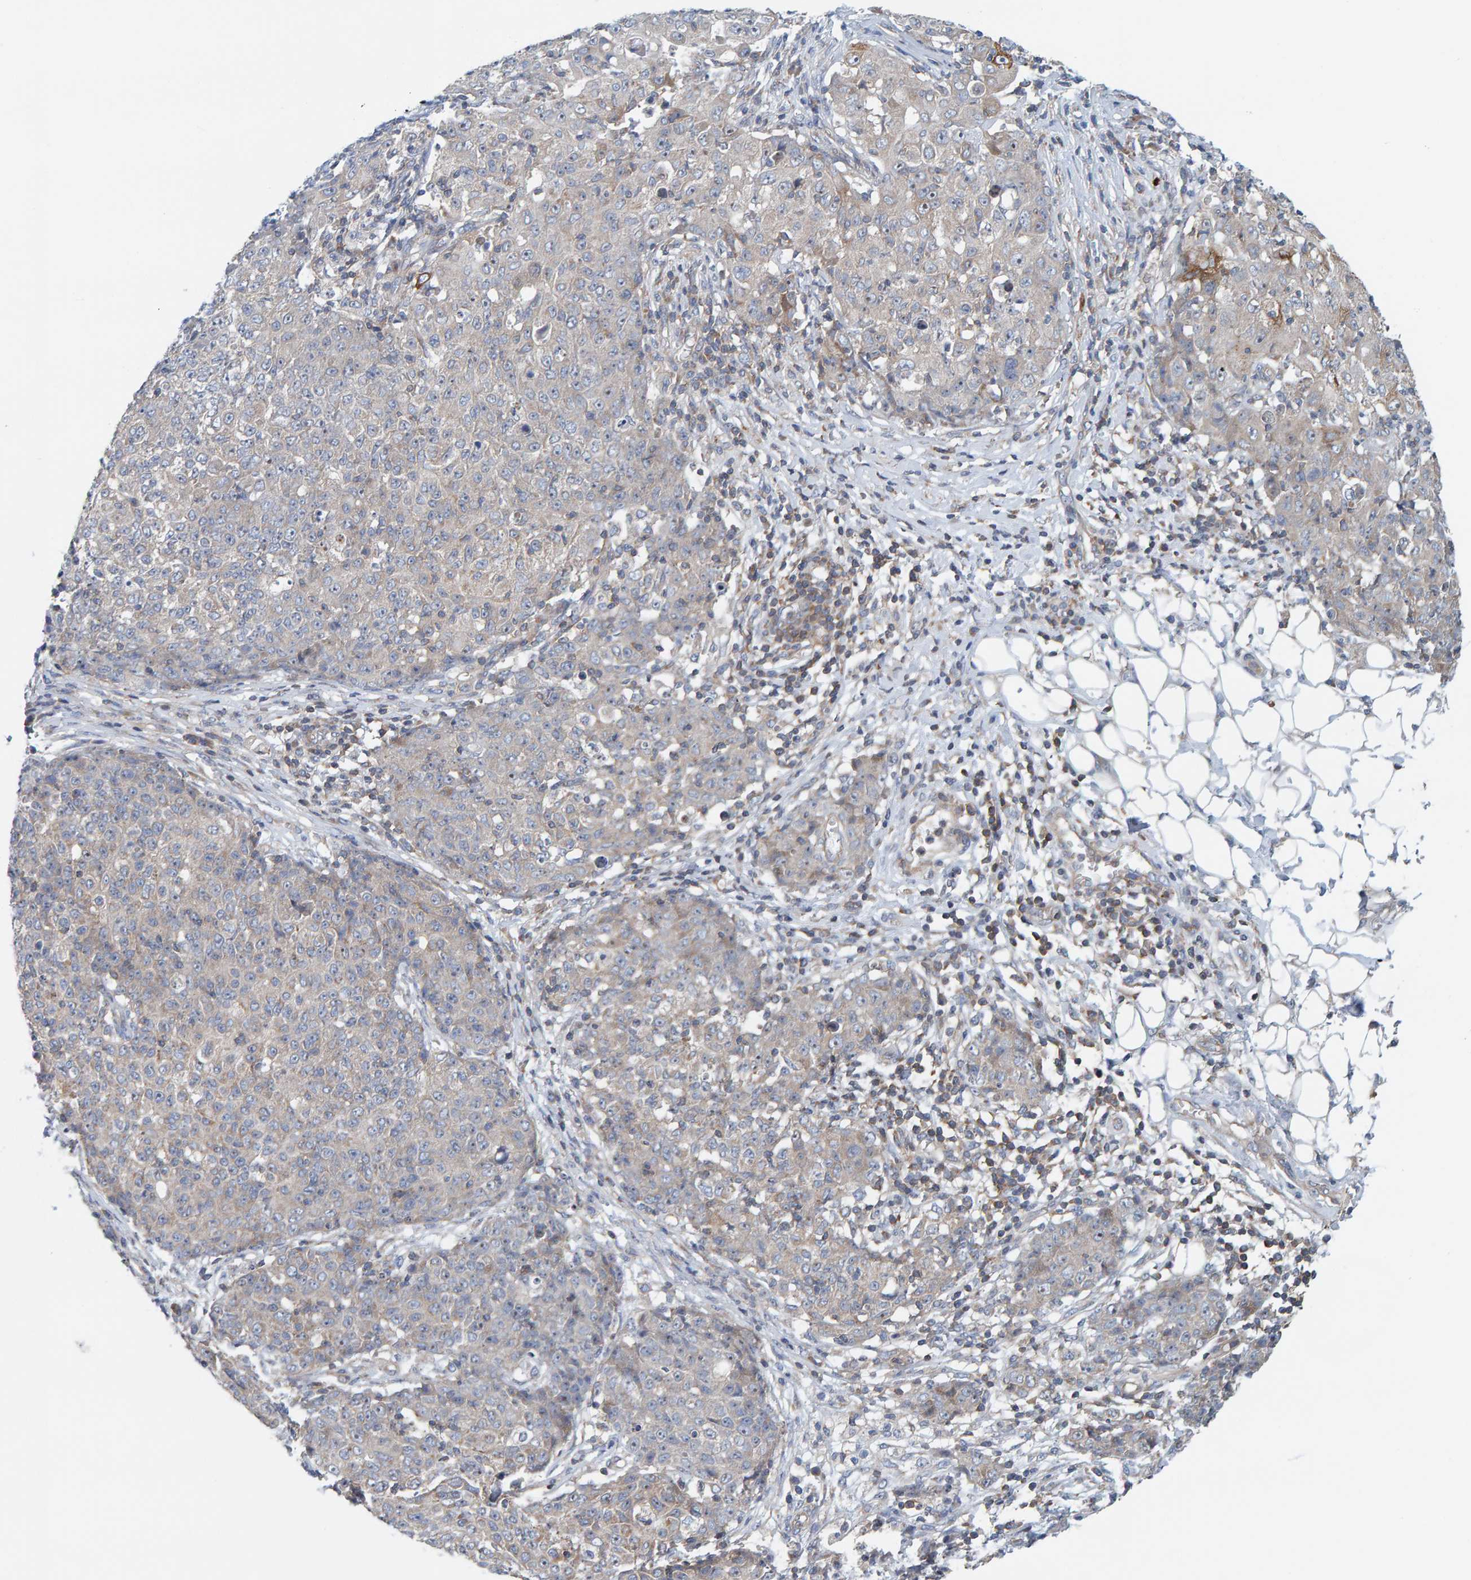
{"staining": {"intensity": "negative", "quantity": "none", "location": "none"}, "tissue": "ovarian cancer", "cell_type": "Tumor cells", "image_type": "cancer", "snomed": [{"axis": "morphology", "description": "Carcinoma, endometroid"}, {"axis": "topography", "description": "Ovary"}], "caption": "Immunohistochemistry (IHC) of human ovarian cancer shows no positivity in tumor cells.", "gene": "CCM2", "patient": {"sex": "female", "age": 42}}